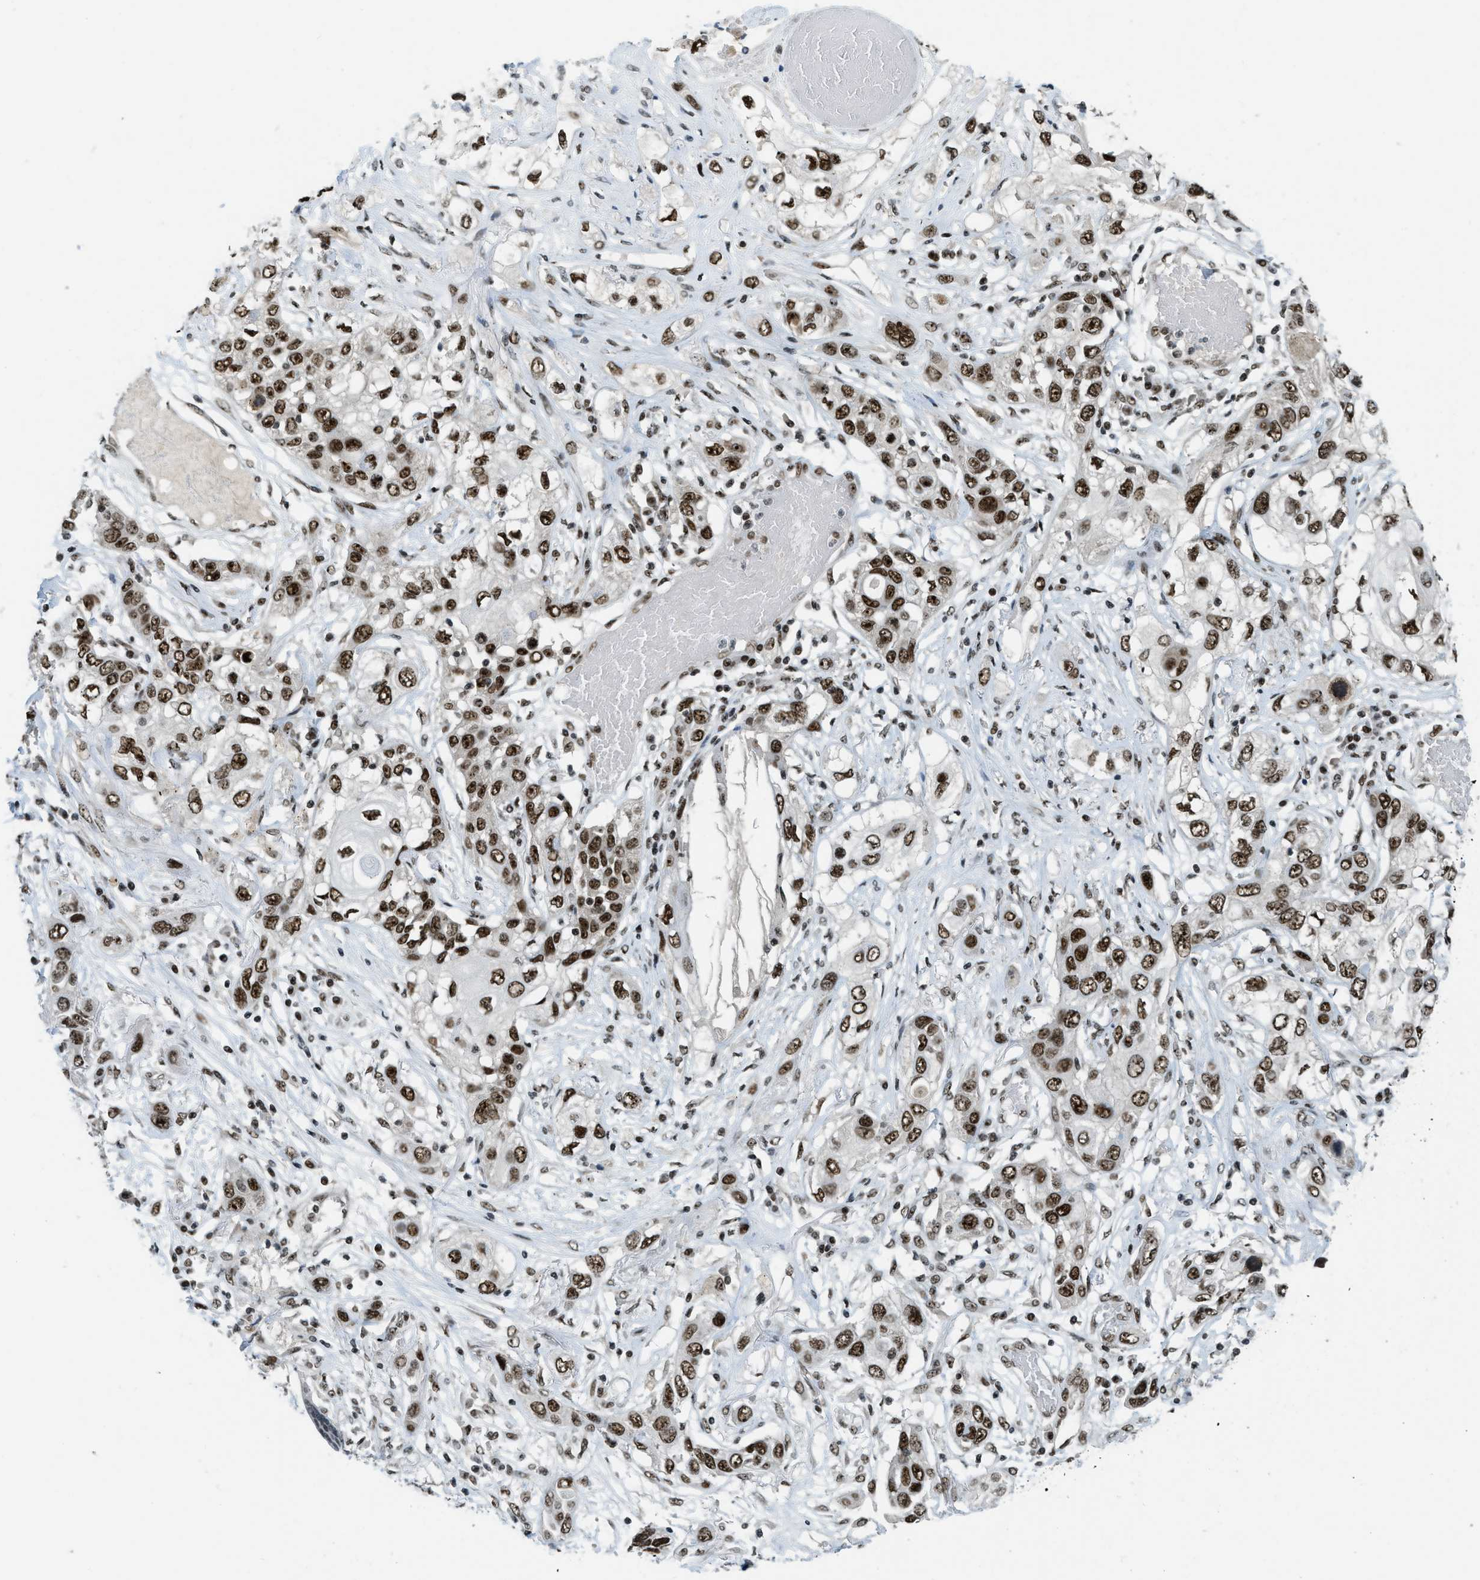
{"staining": {"intensity": "strong", "quantity": ">75%", "location": "nuclear"}, "tissue": "lung cancer", "cell_type": "Tumor cells", "image_type": "cancer", "snomed": [{"axis": "morphology", "description": "Squamous cell carcinoma, NOS"}, {"axis": "topography", "description": "Lung"}], "caption": "The micrograph exhibits staining of squamous cell carcinoma (lung), revealing strong nuclear protein positivity (brown color) within tumor cells.", "gene": "URB1", "patient": {"sex": "male", "age": 71}}